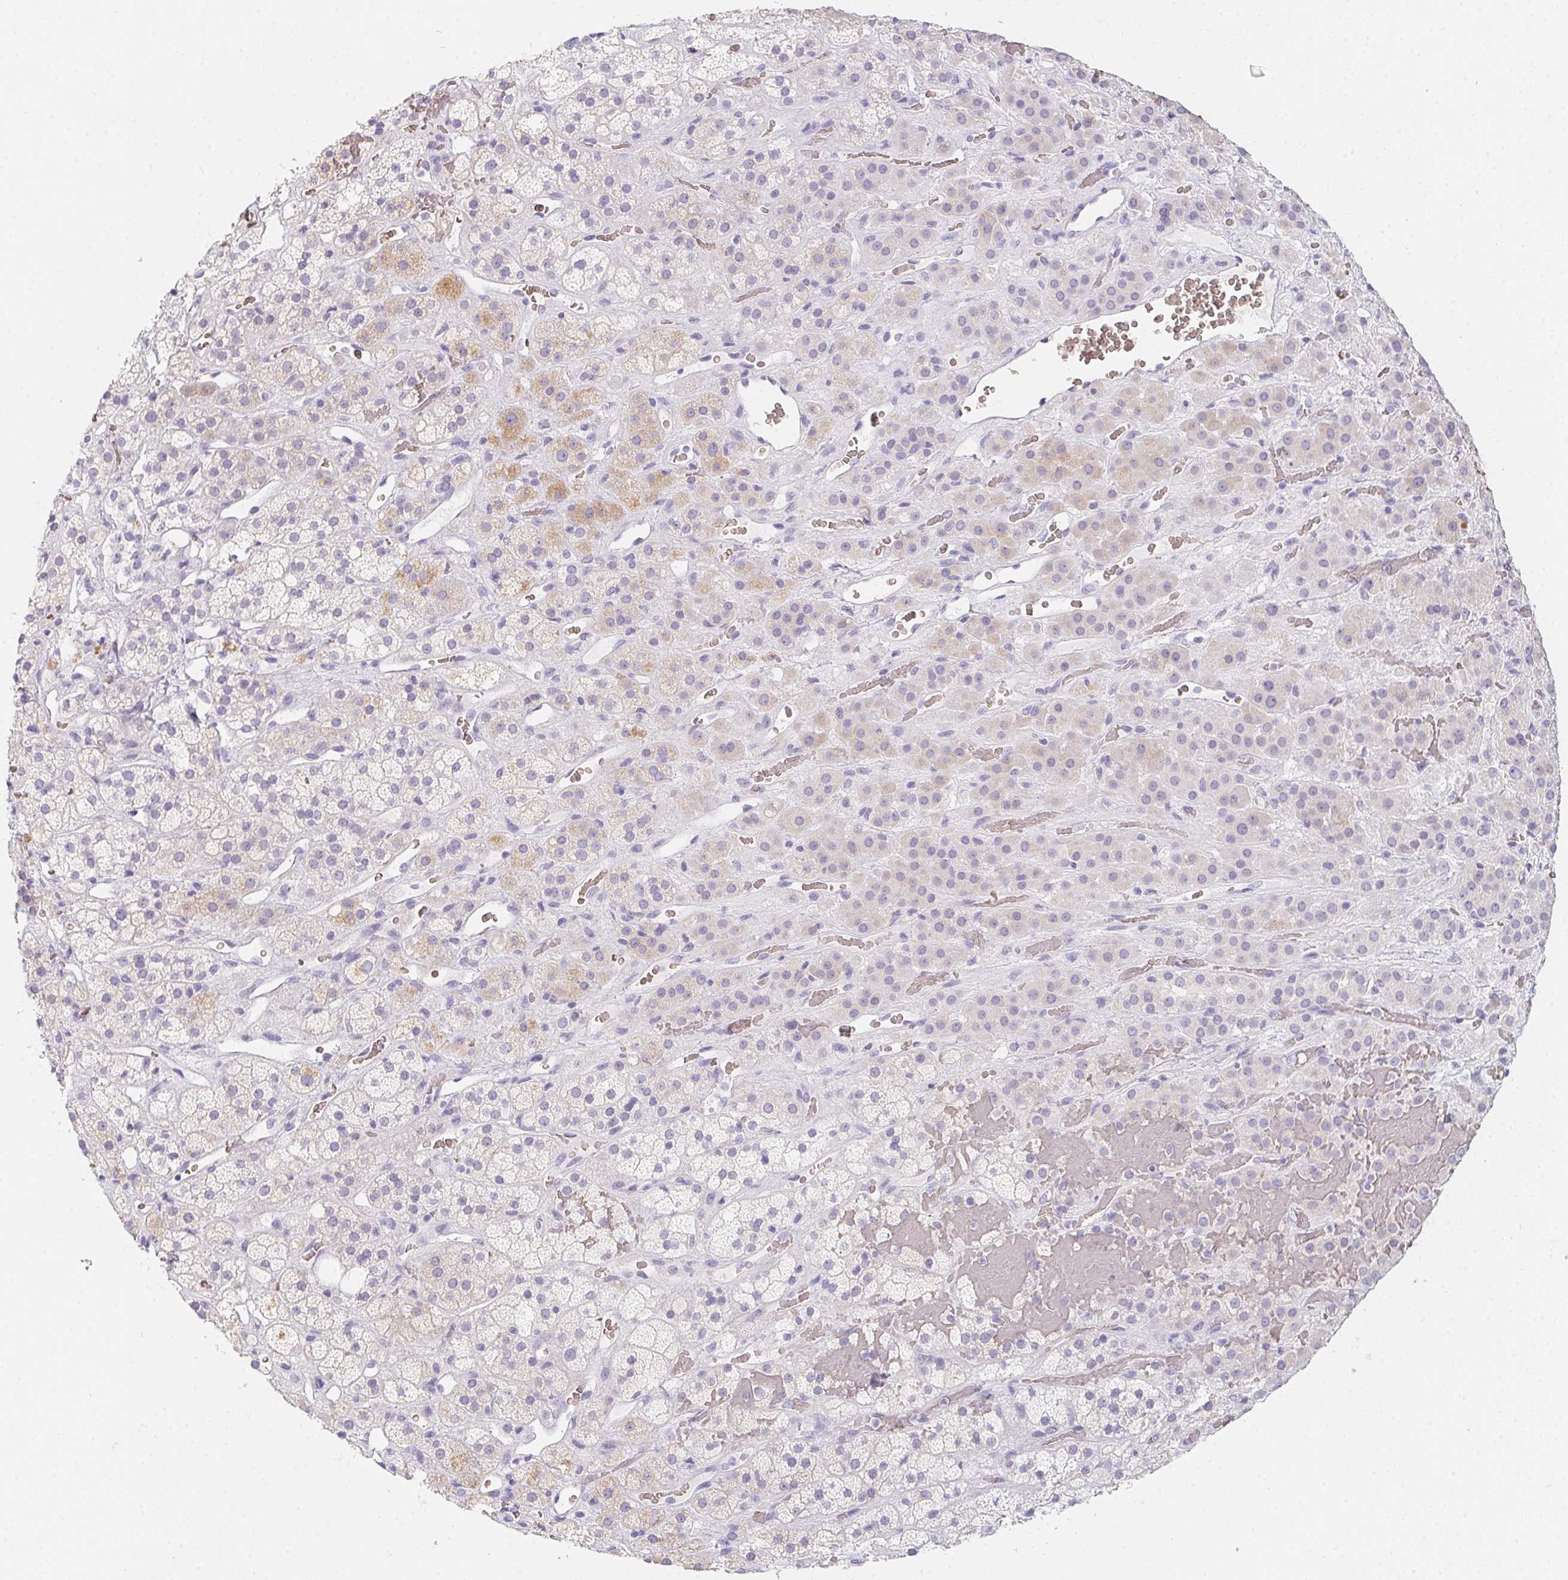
{"staining": {"intensity": "weak", "quantity": "<25%", "location": "cytoplasmic/membranous"}, "tissue": "adrenal gland", "cell_type": "Glandular cells", "image_type": "normal", "snomed": [{"axis": "morphology", "description": "Normal tissue, NOS"}, {"axis": "topography", "description": "Adrenal gland"}], "caption": "Immunohistochemistry (IHC) photomicrograph of benign human adrenal gland stained for a protein (brown), which displays no positivity in glandular cells.", "gene": "DCD", "patient": {"sex": "male", "age": 57}}